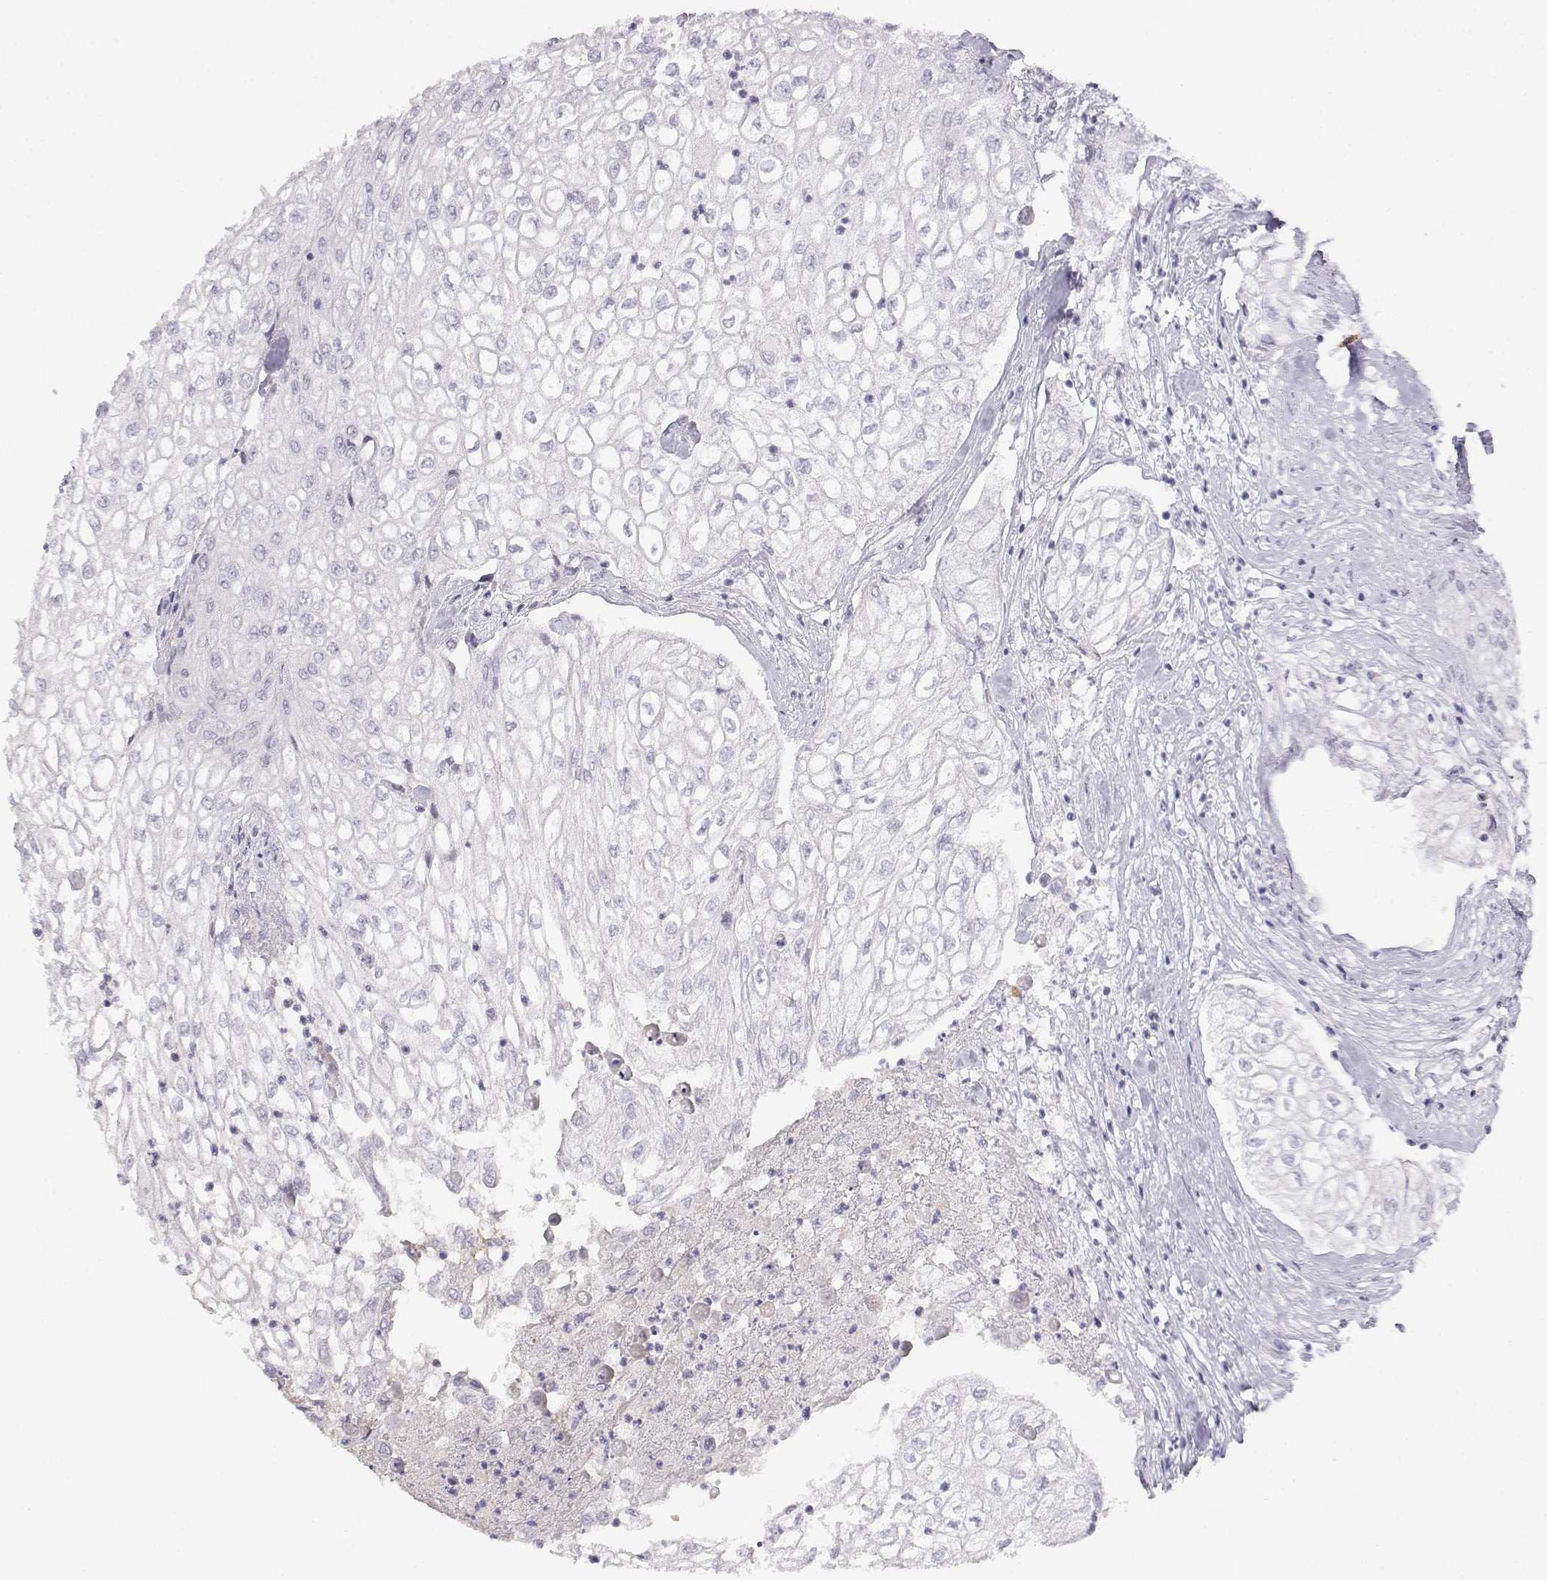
{"staining": {"intensity": "negative", "quantity": "none", "location": "none"}, "tissue": "urothelial cancer", "cell_type": "Tumor cells", "image_type": "cancer", "snomed": [{"axis": "morphology", "description": "Urothelial carcinoma, High grade"}, {"axis": "topography", "description": "Urinary bladder"}], "caption": "The immunohistochemistry micrograph has no significant staining in tumor cells of urothelial cancer tissue.", "gene": "CDHR1", "patient": {"sex": "male", "age": 62}}